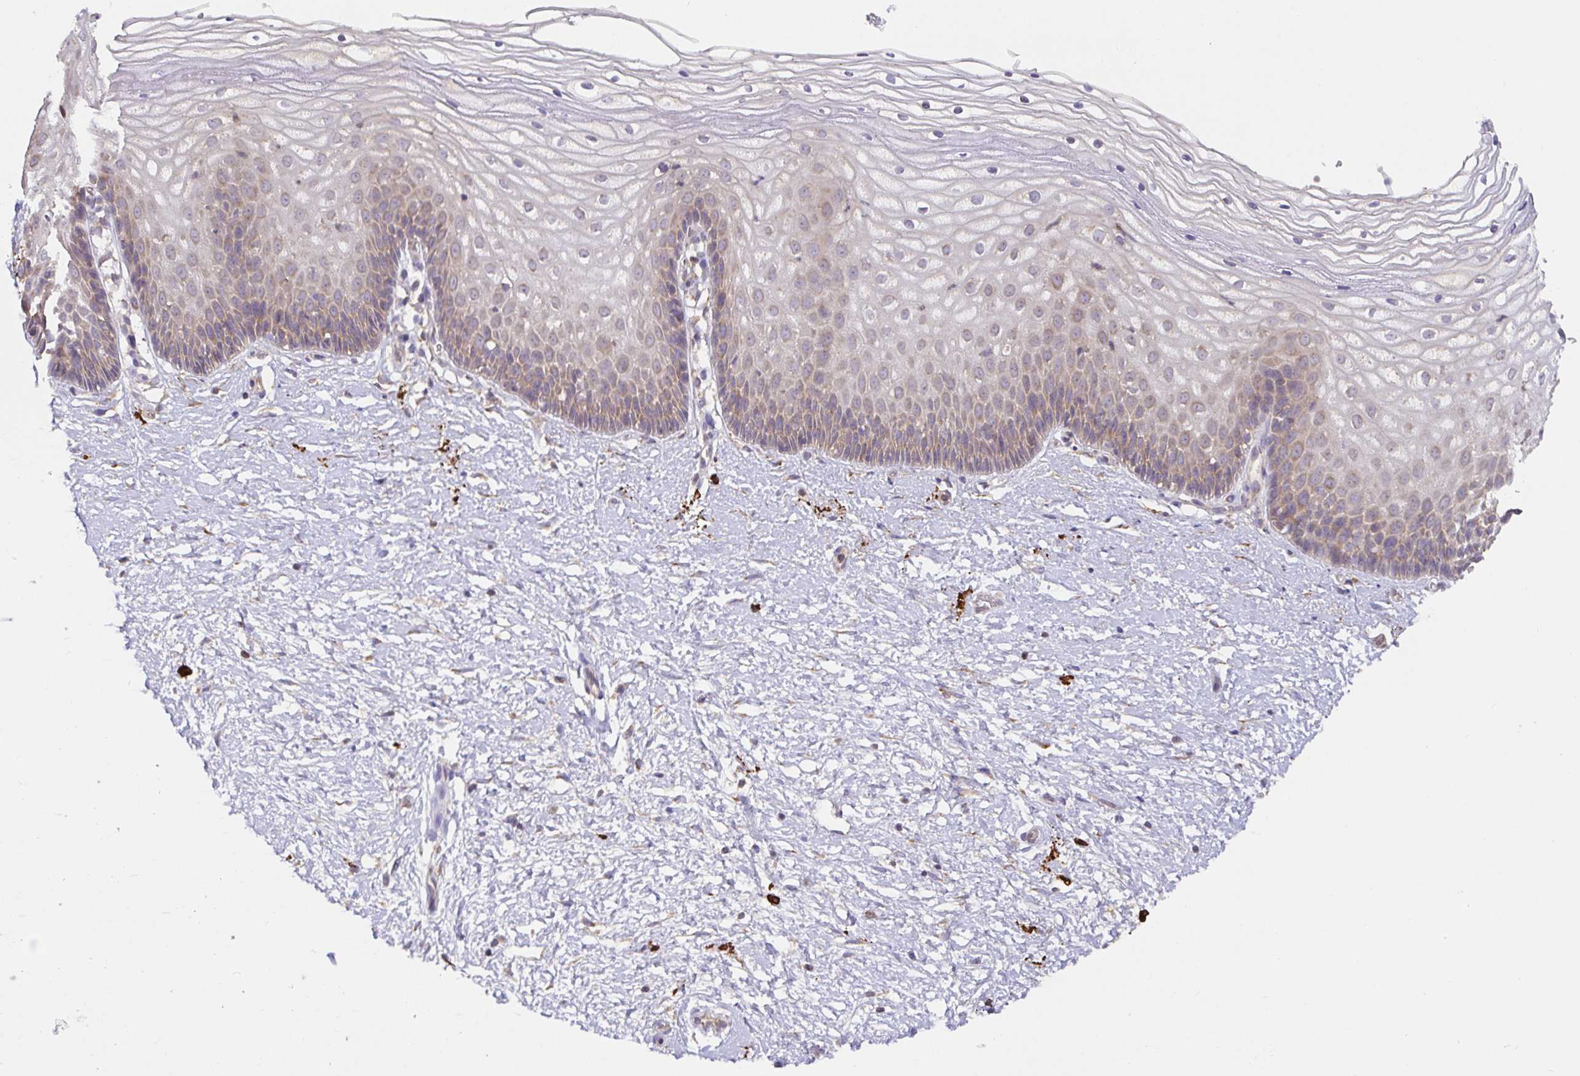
{"staining": {"intensity": "negative", "quantity": "none", "location": "none"}, "tissue": "cervix", "cell_type": "Glandular cells", "image_type": "normal", "snomed": [{"axis": "morphology", "description": "Normal tissue, NOS"}, {"axis": "topography", "description": "Cervix"}], "caption": "This is an immunohistochemistry (IHC) image of normal cervix. There is no positivity in glandular cells.", "gene": "HAGH", "patient": {"sex": "female", "age": 36}}